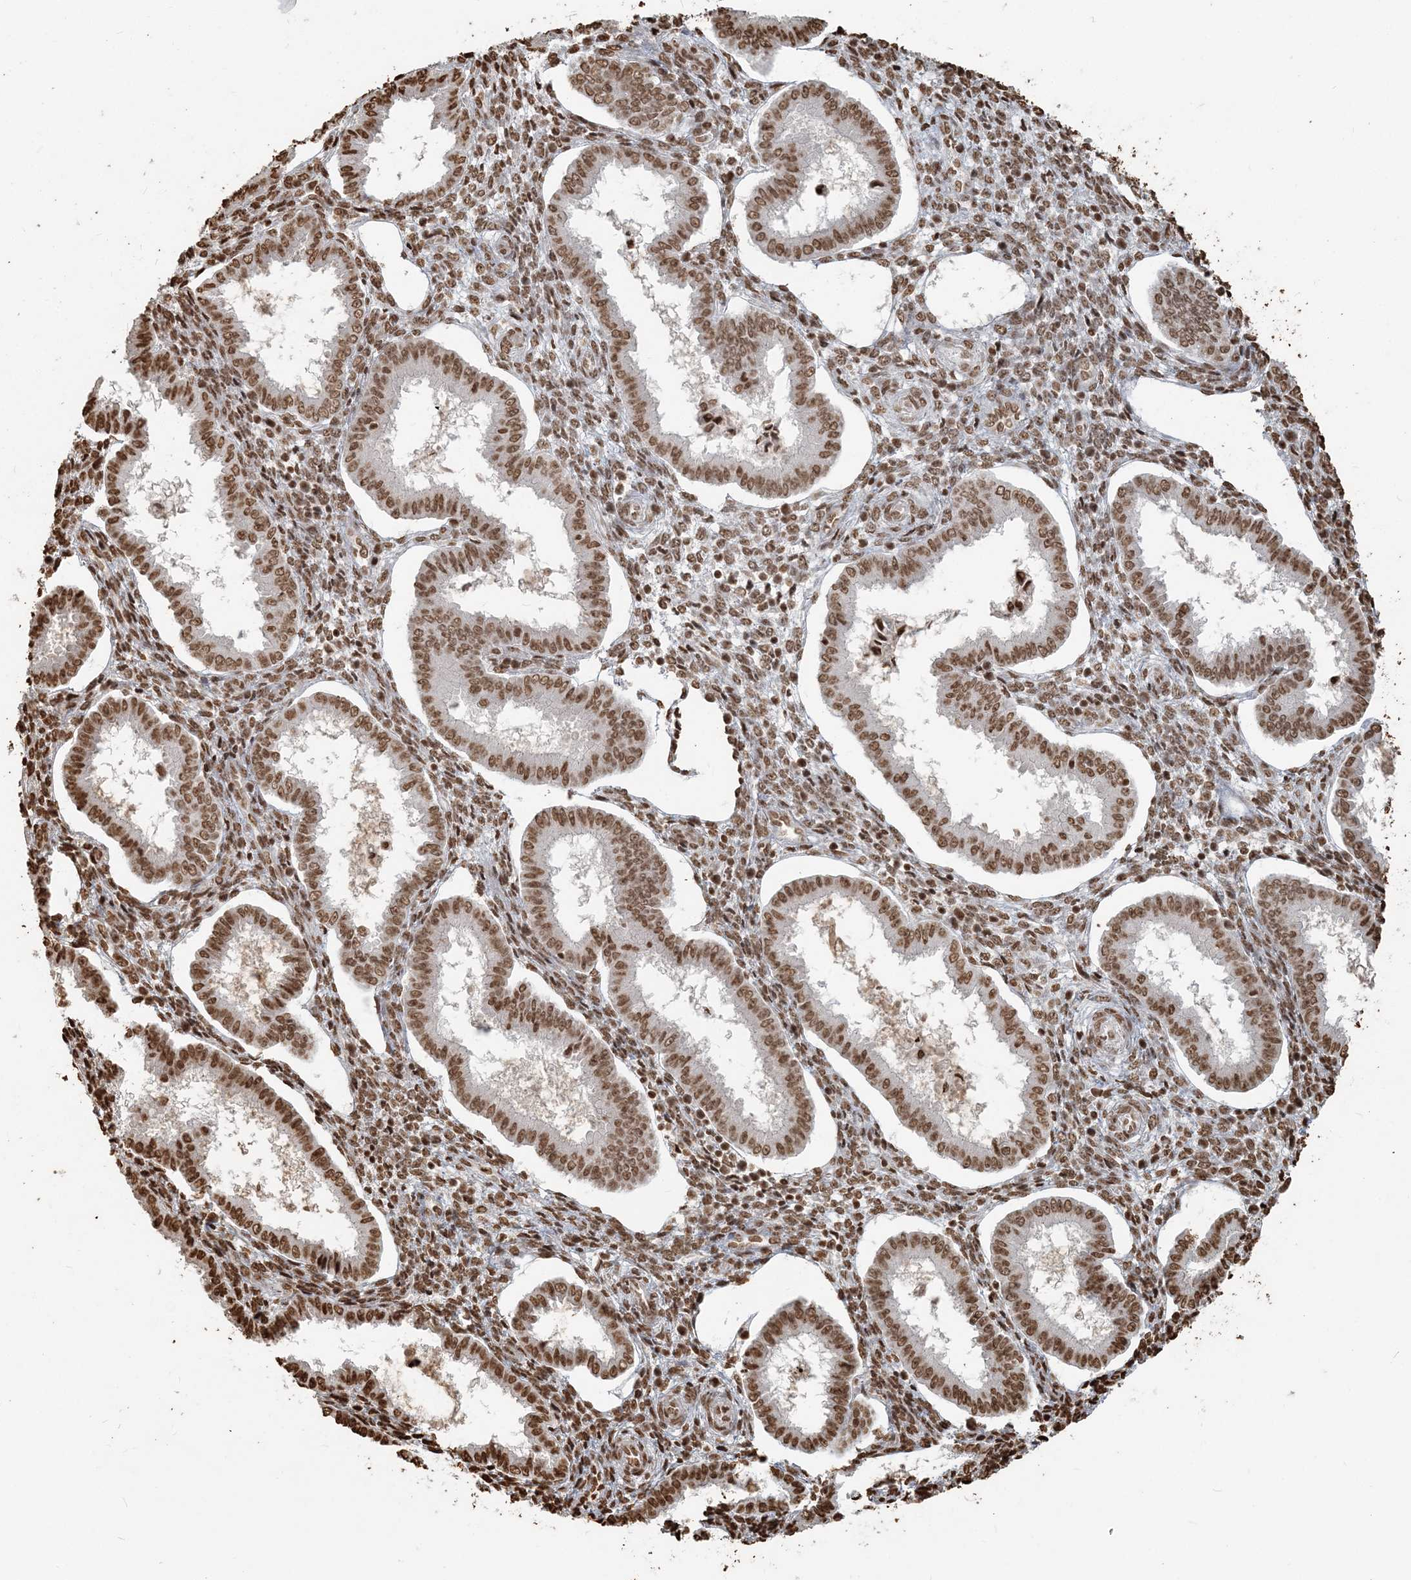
{"staining": {"intensity": "moderate", "quantity": ">75%", "location": "nuclear"}, "tissue": "endometrium", "cell_type": "Cells in endometrial stroma", "image_type": "normal", "snomed": [{"axis": "morphology", "description": "Normal tissue, NOS"}, {"axis": "topography", "description": "Endometrium"}], "caption": "IHC image of unremarkable endometrium stained for a protein (brown), which shows medium levels of moderate nuclear staining in about >75% of cells in endometrial stroma.", "gene": "H3", "patient": {"sex": "female", "age": 24}}